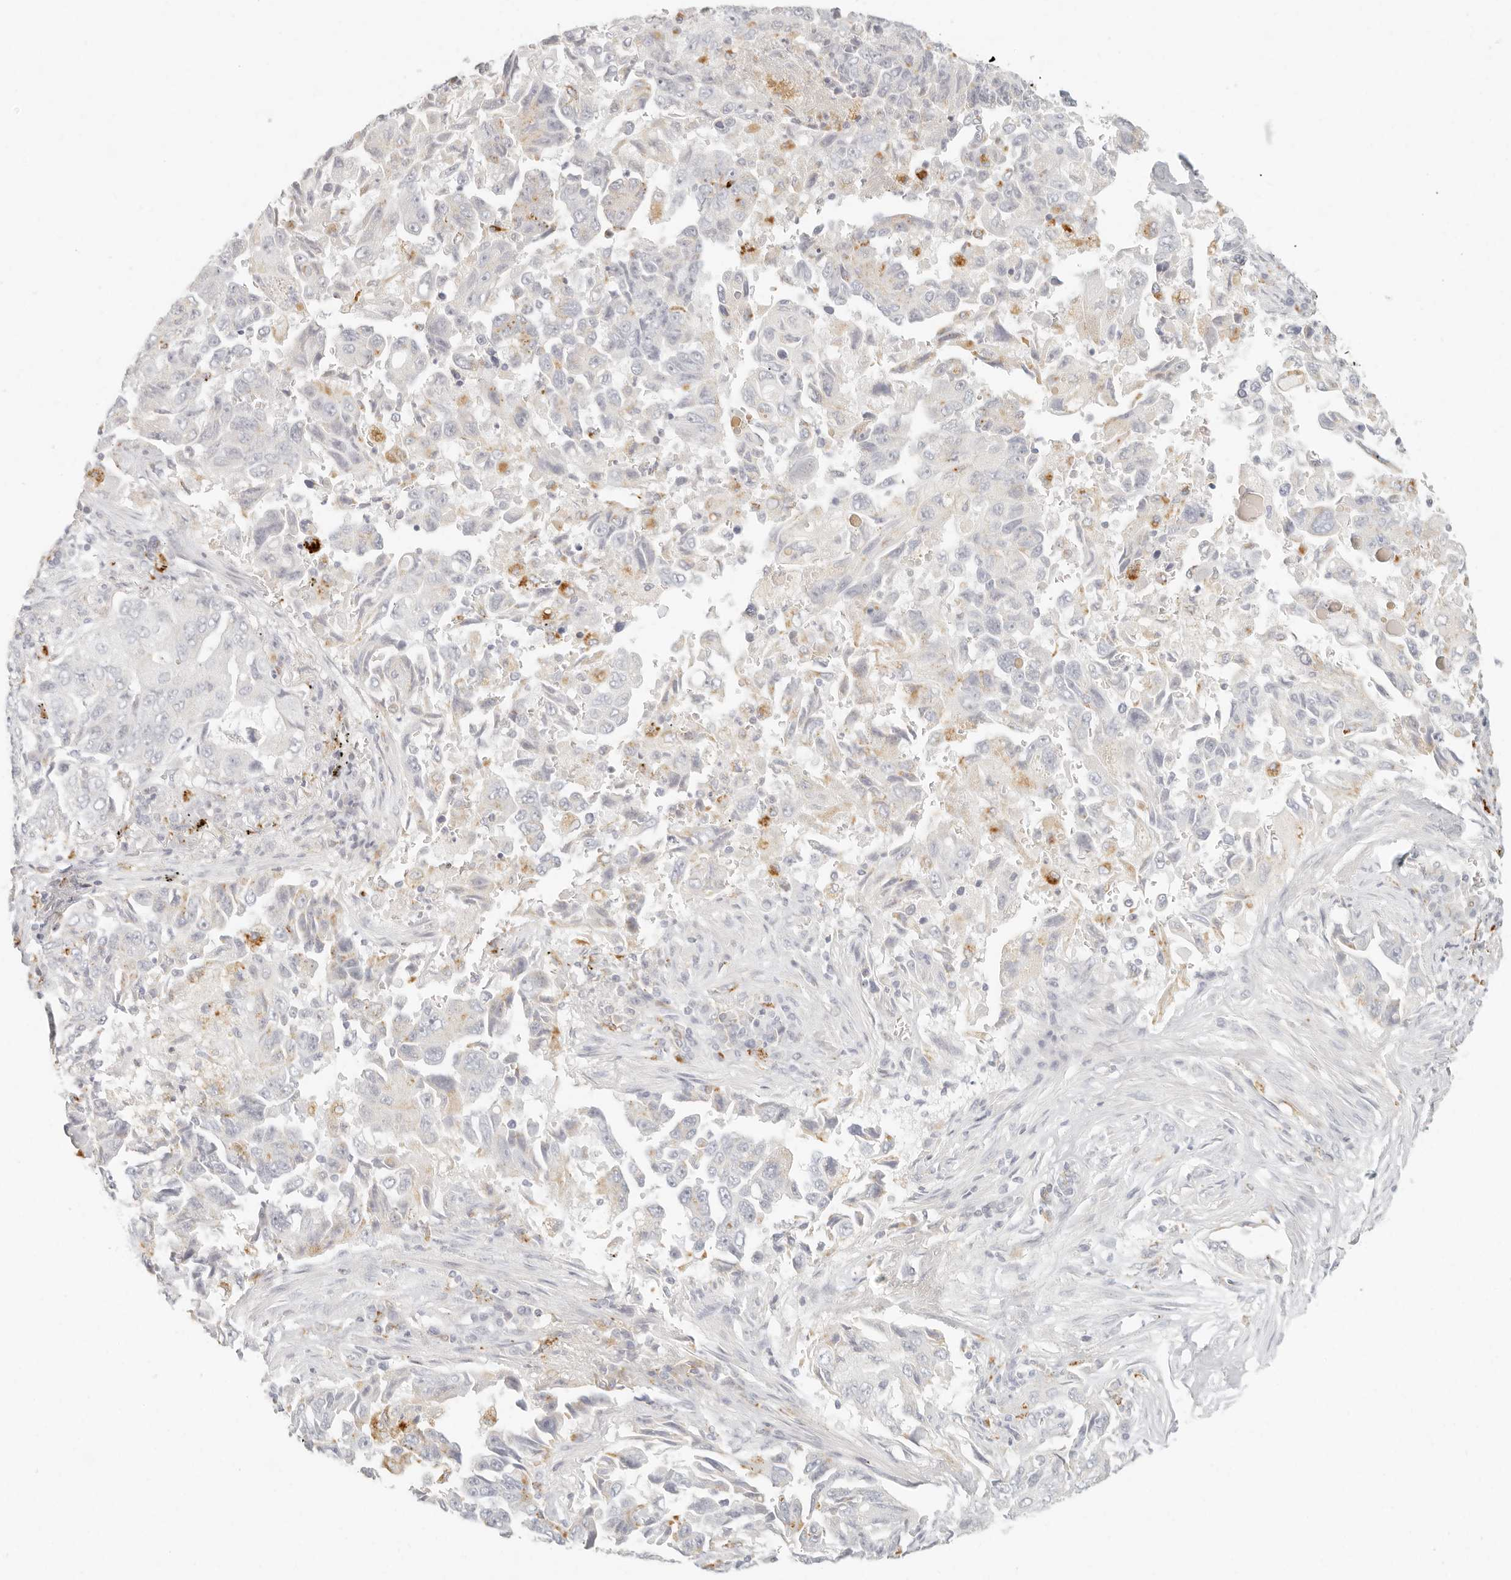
{"staining": {"intensity": "moderate", "quantity": "<25%", "location": "cytoplasmic/membranous"}, "tissue": "lung cancer", "cell_type": "Tumor cells", "image_type": "cancer", "snomed": [{"axis": "morphology", "description": "Adenocarcinoma, NOS"}, {"axis": "topography", "description": "Lung"}], "caption": "Protein expression analysis of lung cancer (adenocarcinoma) exhibits moderate cytoplasmic/membranous positivity in approximately <25% of tumor cells.", "gene": "RNASET2", "patient": {"sex": "female", "age": 51}}